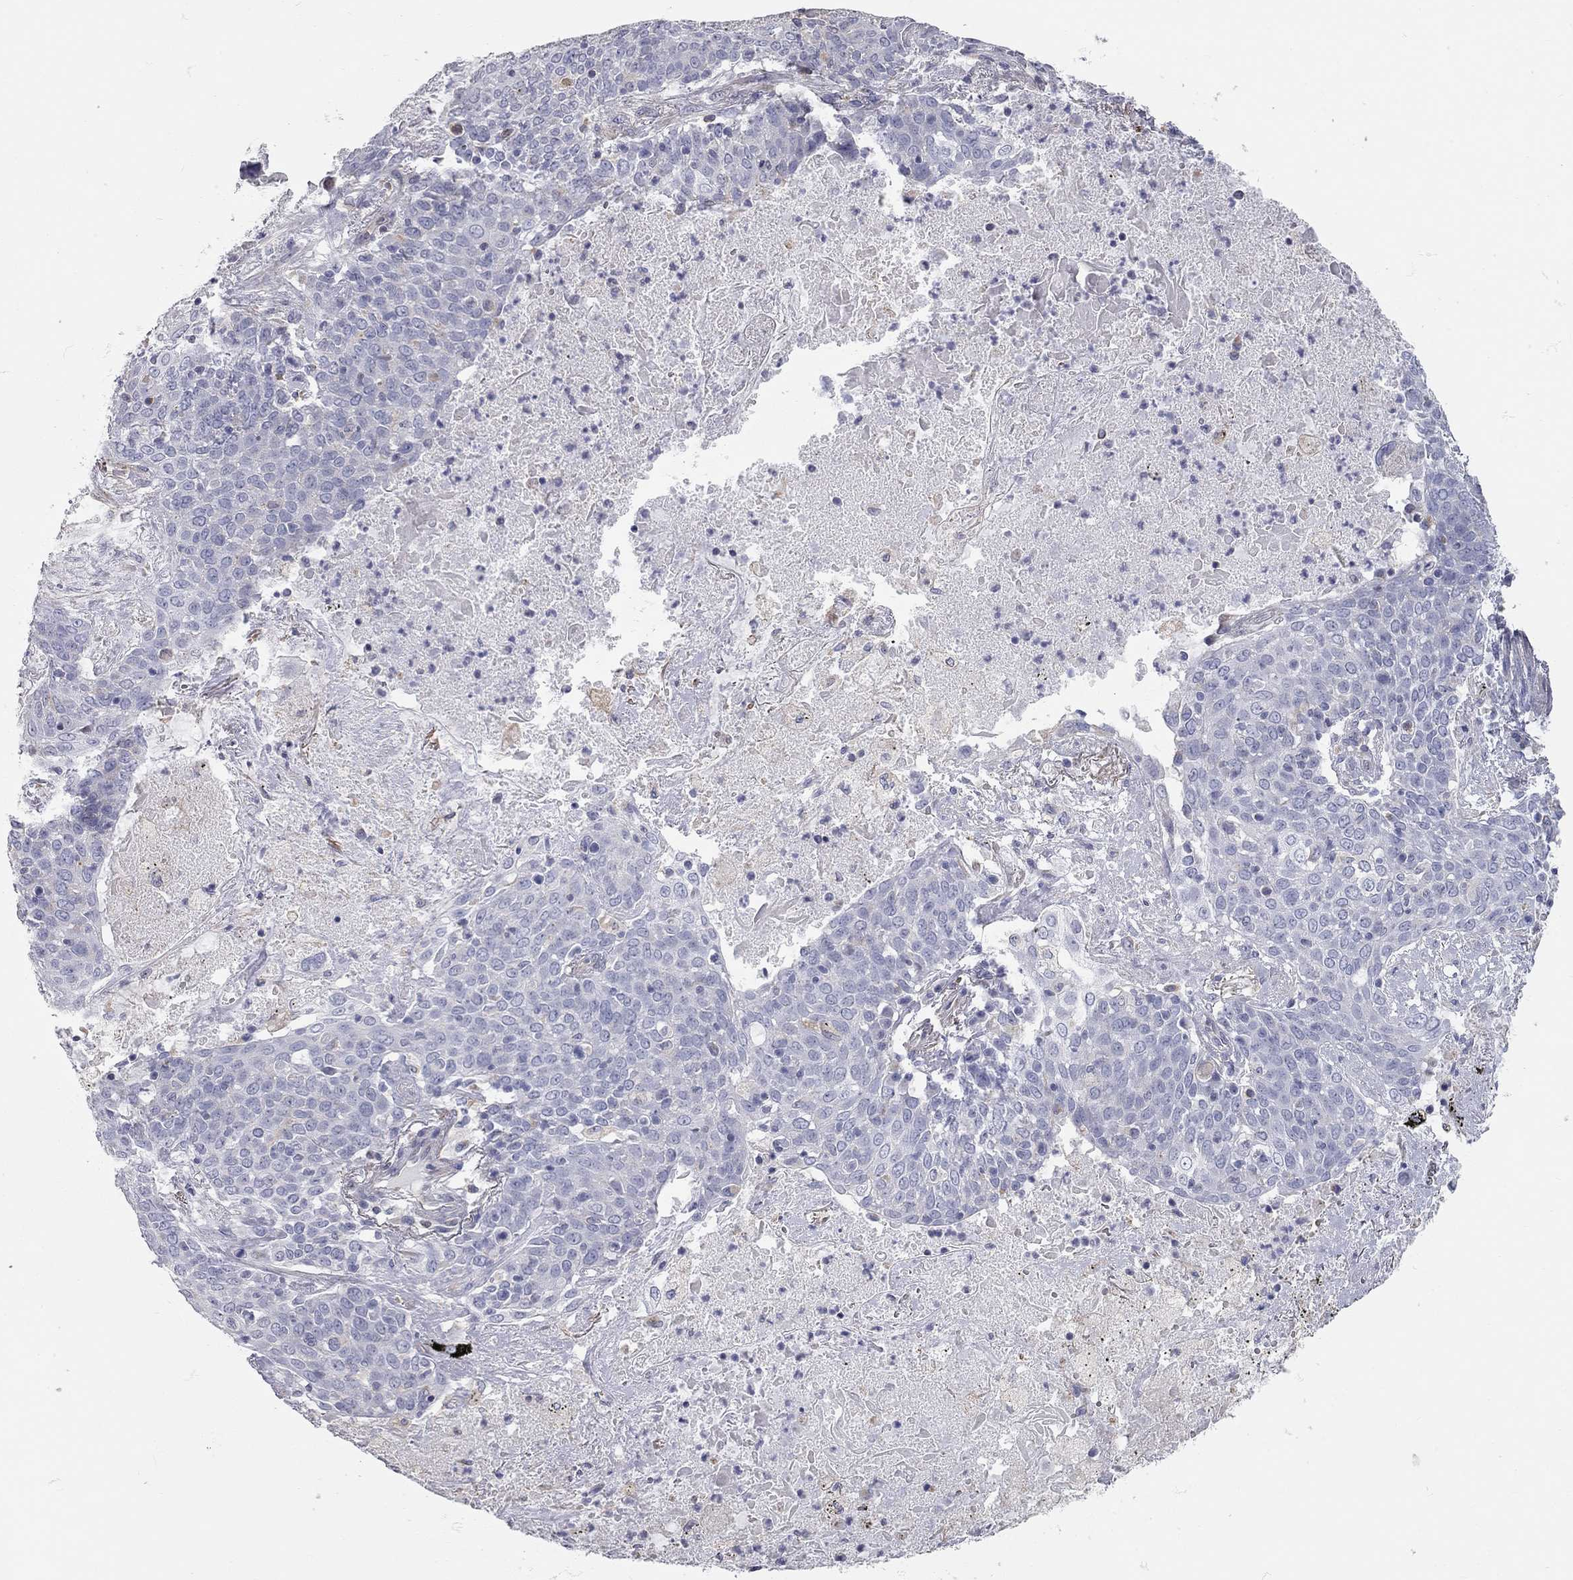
{"staining": {"intensity": "negative", "quantity": "none", "location": "none"}, "tissue": "lung cancer", "cell_type": "Tumor cells", "image_type": "cancer", "snomed": [{"axis": "morphology", "description": "Squamous cell carcinoma, NOS"}, {"axis": "topography", "description": "Lung"}], "caption": "Protein analysis of lung squamous cell carcinoma demonstrates no significant expression in tumor cells.", "gene": "C10orf90", "patient": {"sex": "male", "age": 82}}